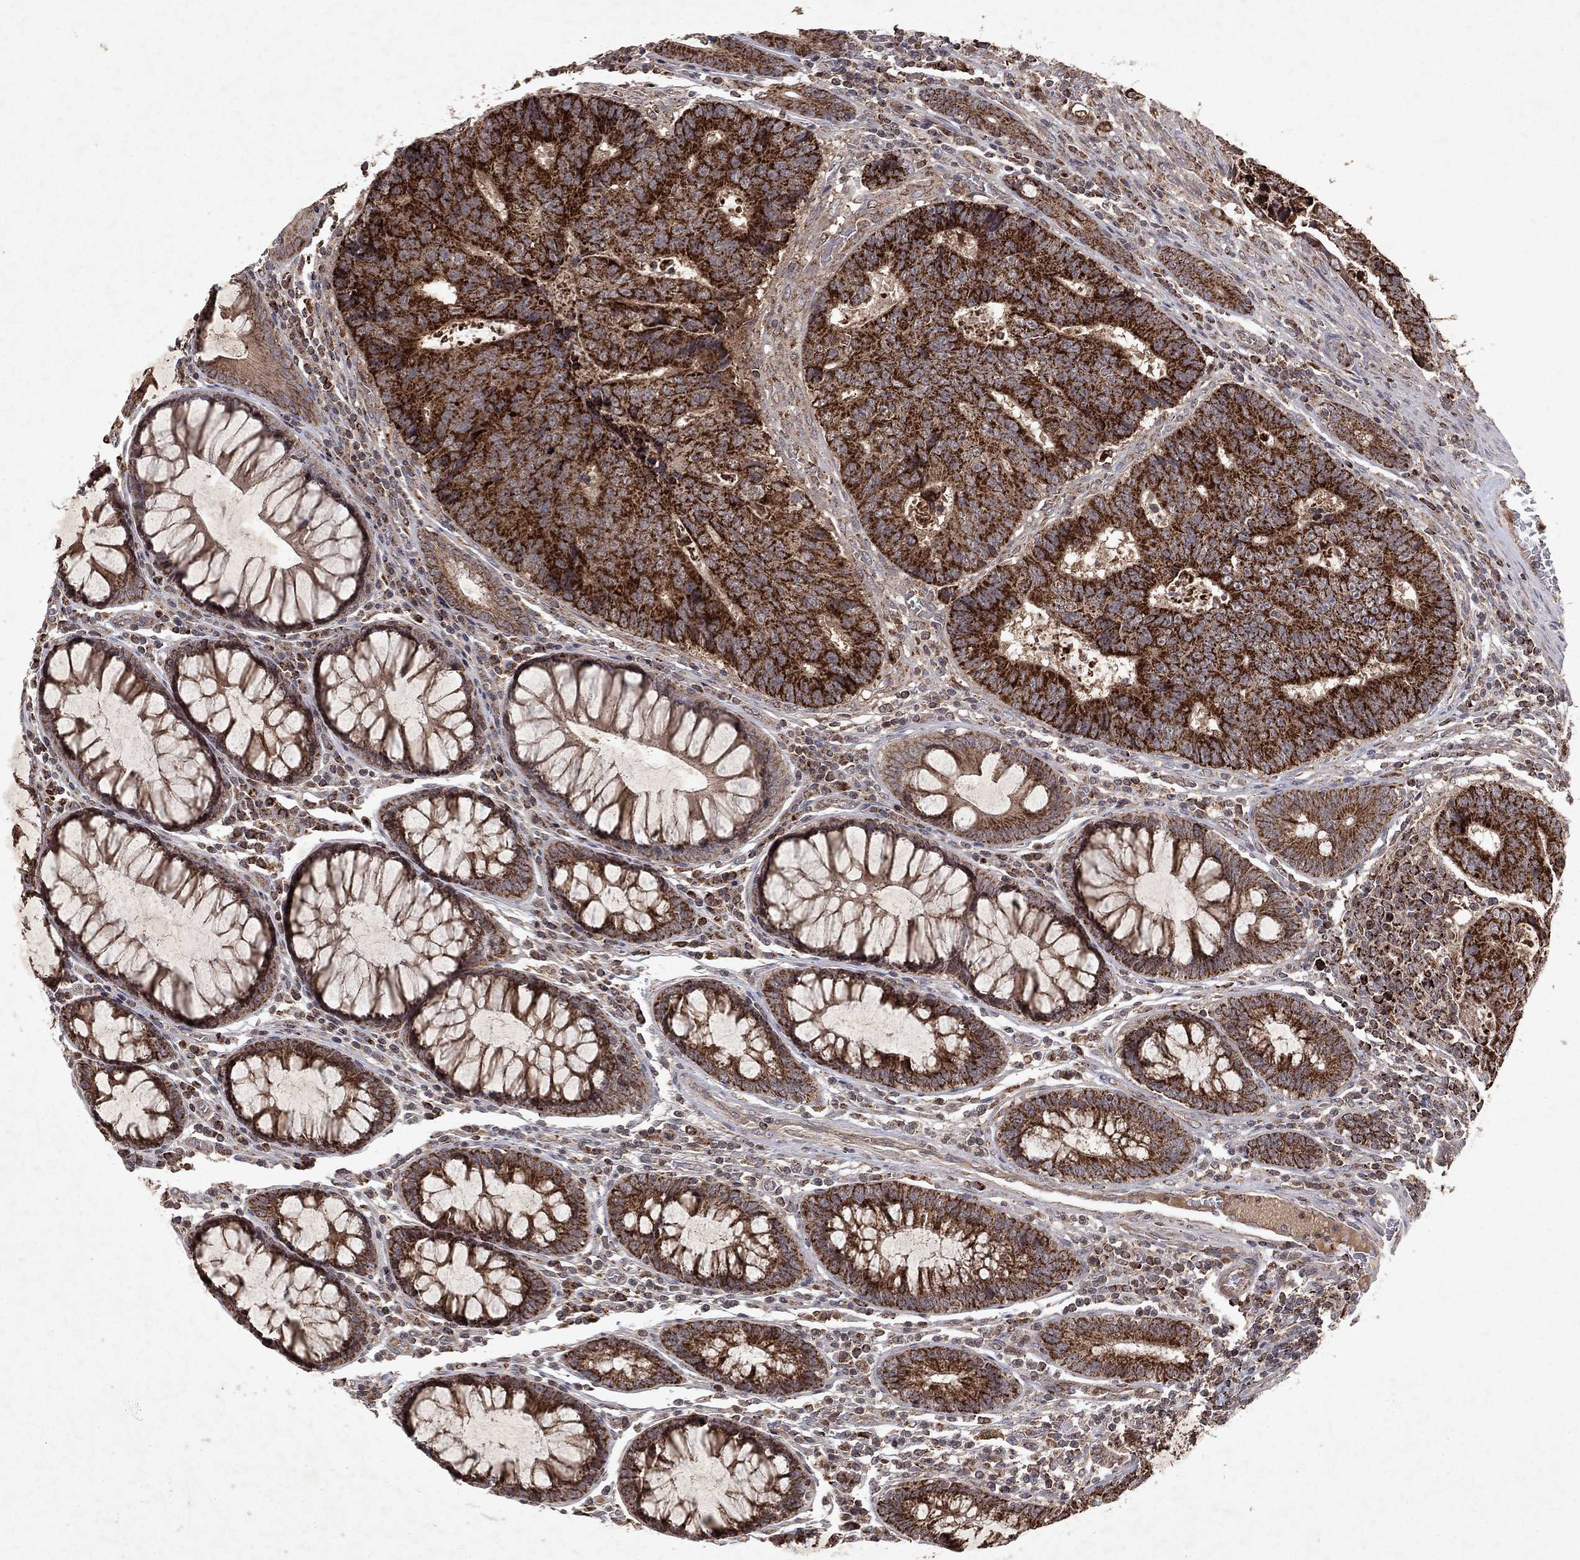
{"staining": {"intensity": "strong", "quantity": ">75%", "location": "cytoplasmic/membranous"}, "tissue": "colorectal cancer", "cell_type": "Tumor cells", "image_type": "cancer", "snomed": [{"axis": "morphology", "description": "Adenocarcinoma, NOS"}, {"axis": "topography", "description": "Colon"}], "caption": "Strong cytoplasmic/membranous positivity for a protein is identified in about >75% of tumor cells of colorectal cancer (adenocarcinoma) using immunohistochemistry.", "gene": "PYROXD2", "patient": {"sex": "female", "age": 48}}